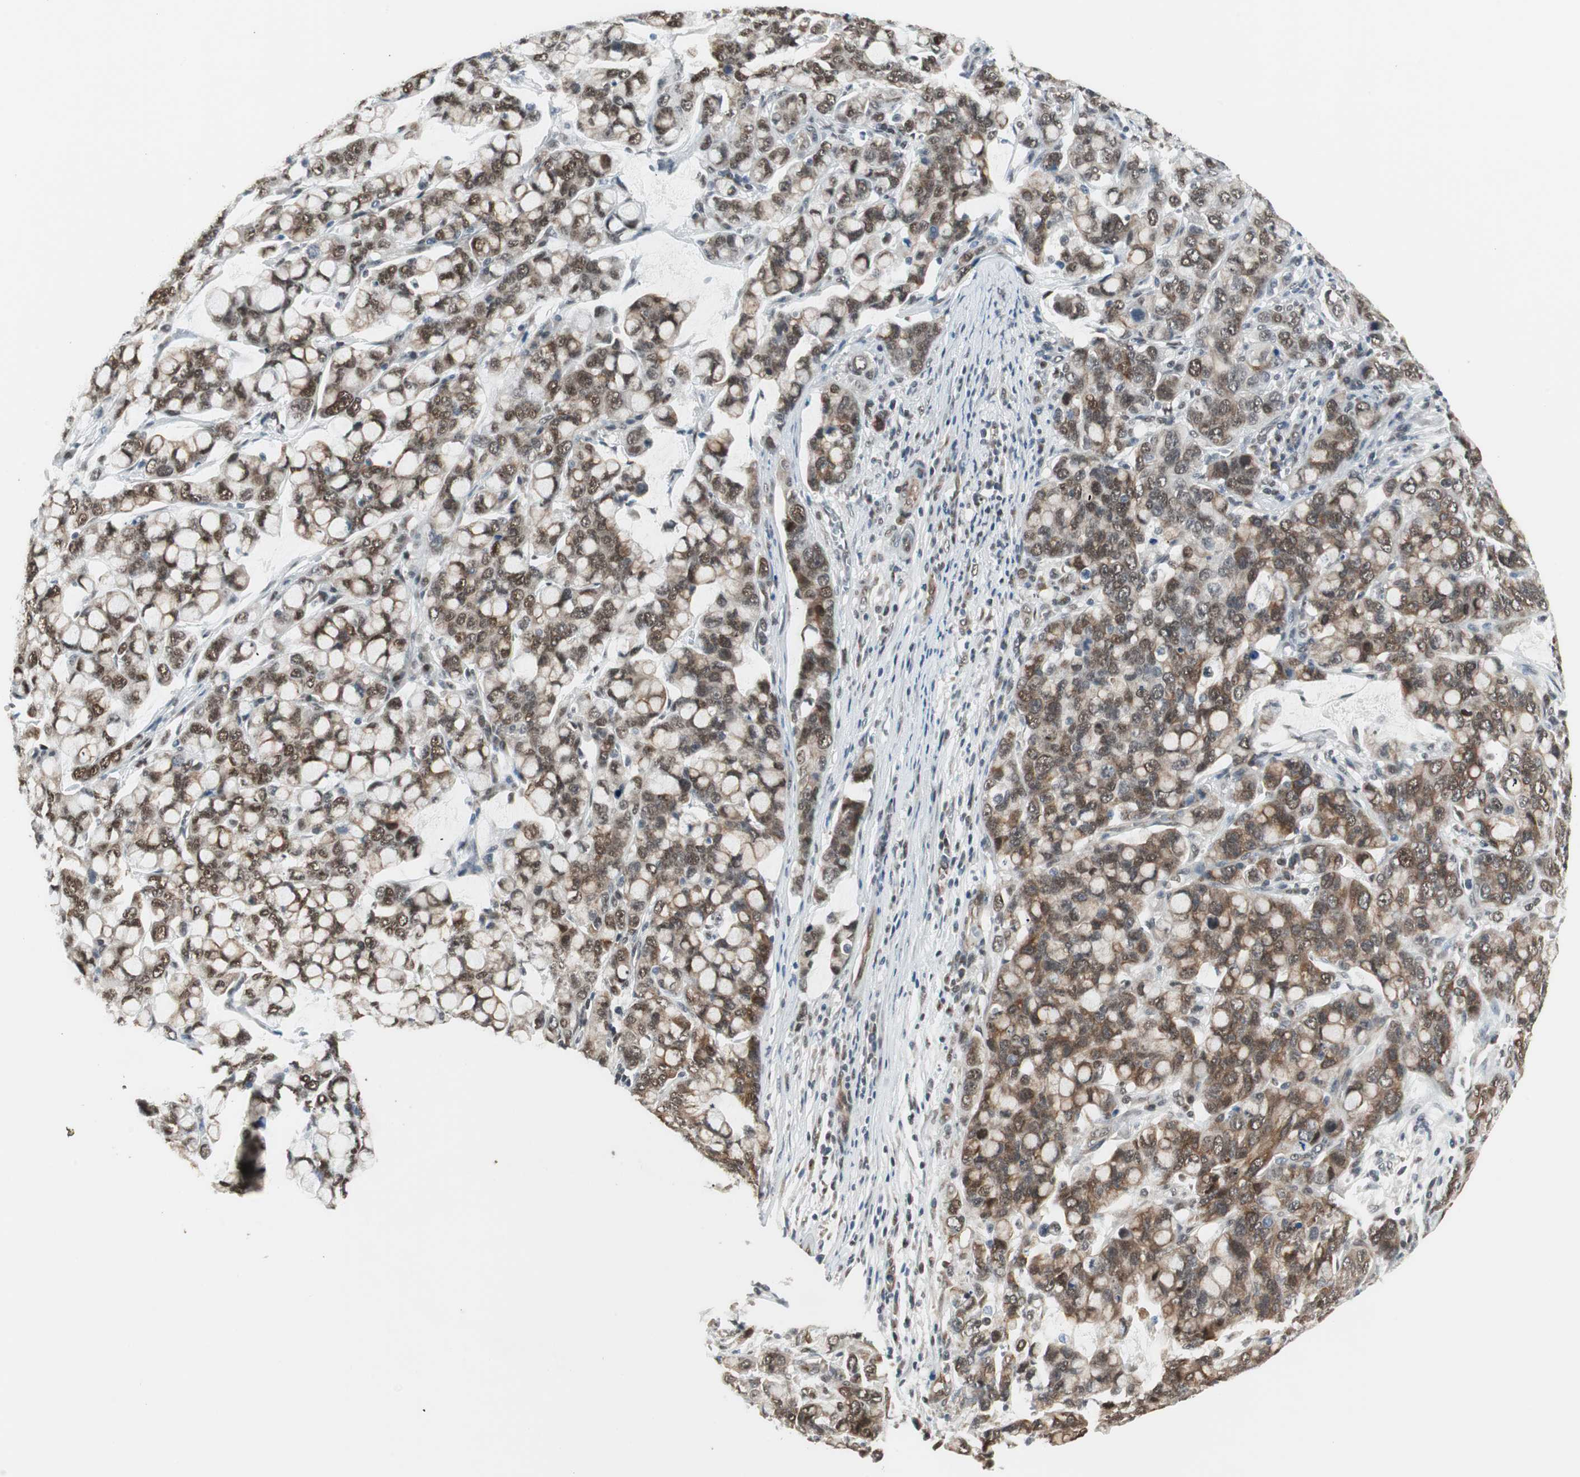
{"staining": {"intensity": "moderate", "quantity": ">75%", "location": "cytoplasmic/membranous,nuclear"}, "tissue": "stomach cancer", "cell_type": "Tumor cells", "image_type": "cancer", "snomed": [{"axis": "morphology", "description": "Adenocarcinoma, NOS"}, {"axis": "topography", "description": "Stomach, lower"}], "caption": "This is a micrograph of immunohistochemistry (IHC) staining of stomach cancer (adenocarcinoma), which shows moderate positivity in the cytoplasmic/membranous and nuclear of tumor cells.", "gene": "ZBTB17", "patient": {"sex": "male", "age": 84}}